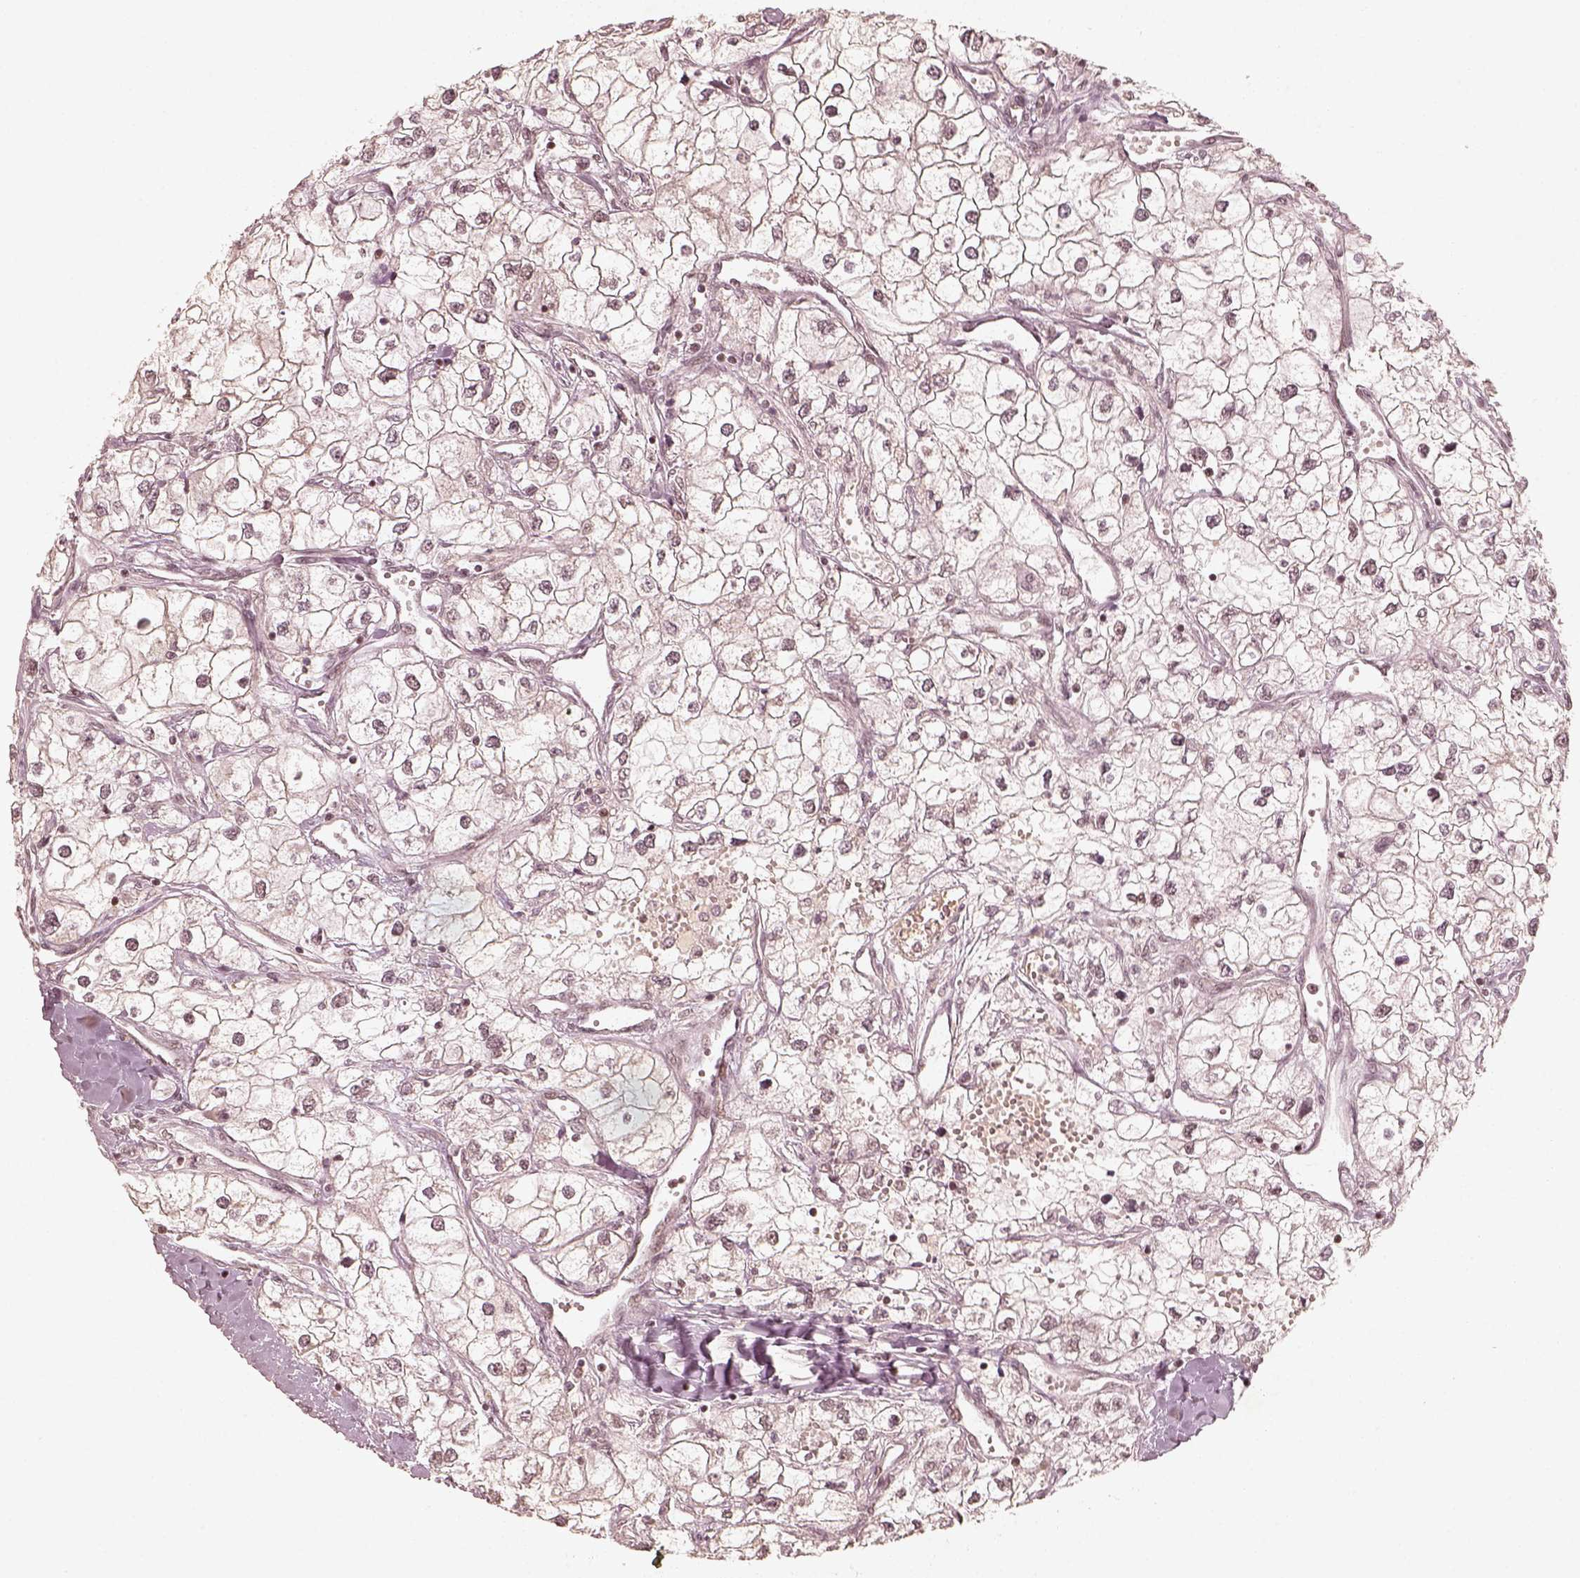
{"staining": {"intensity": "negative", "quantity": "none", "location": "none"}, "tissue": "renal cancer", "cell_type": "Tumor cells", "image_type": "cancer", "snomed": [{"axis": "morphology", "description": "Adenocarcinoma, NOS"}, {"axis": "topography", "description": "Kidney"}], "caption": "This is an immunohistochemistry micrograph of renal cancer. There is no staining in tumor cells.", "gene": "GMEB2", "patient": {"sex": "male", "age": 59}}